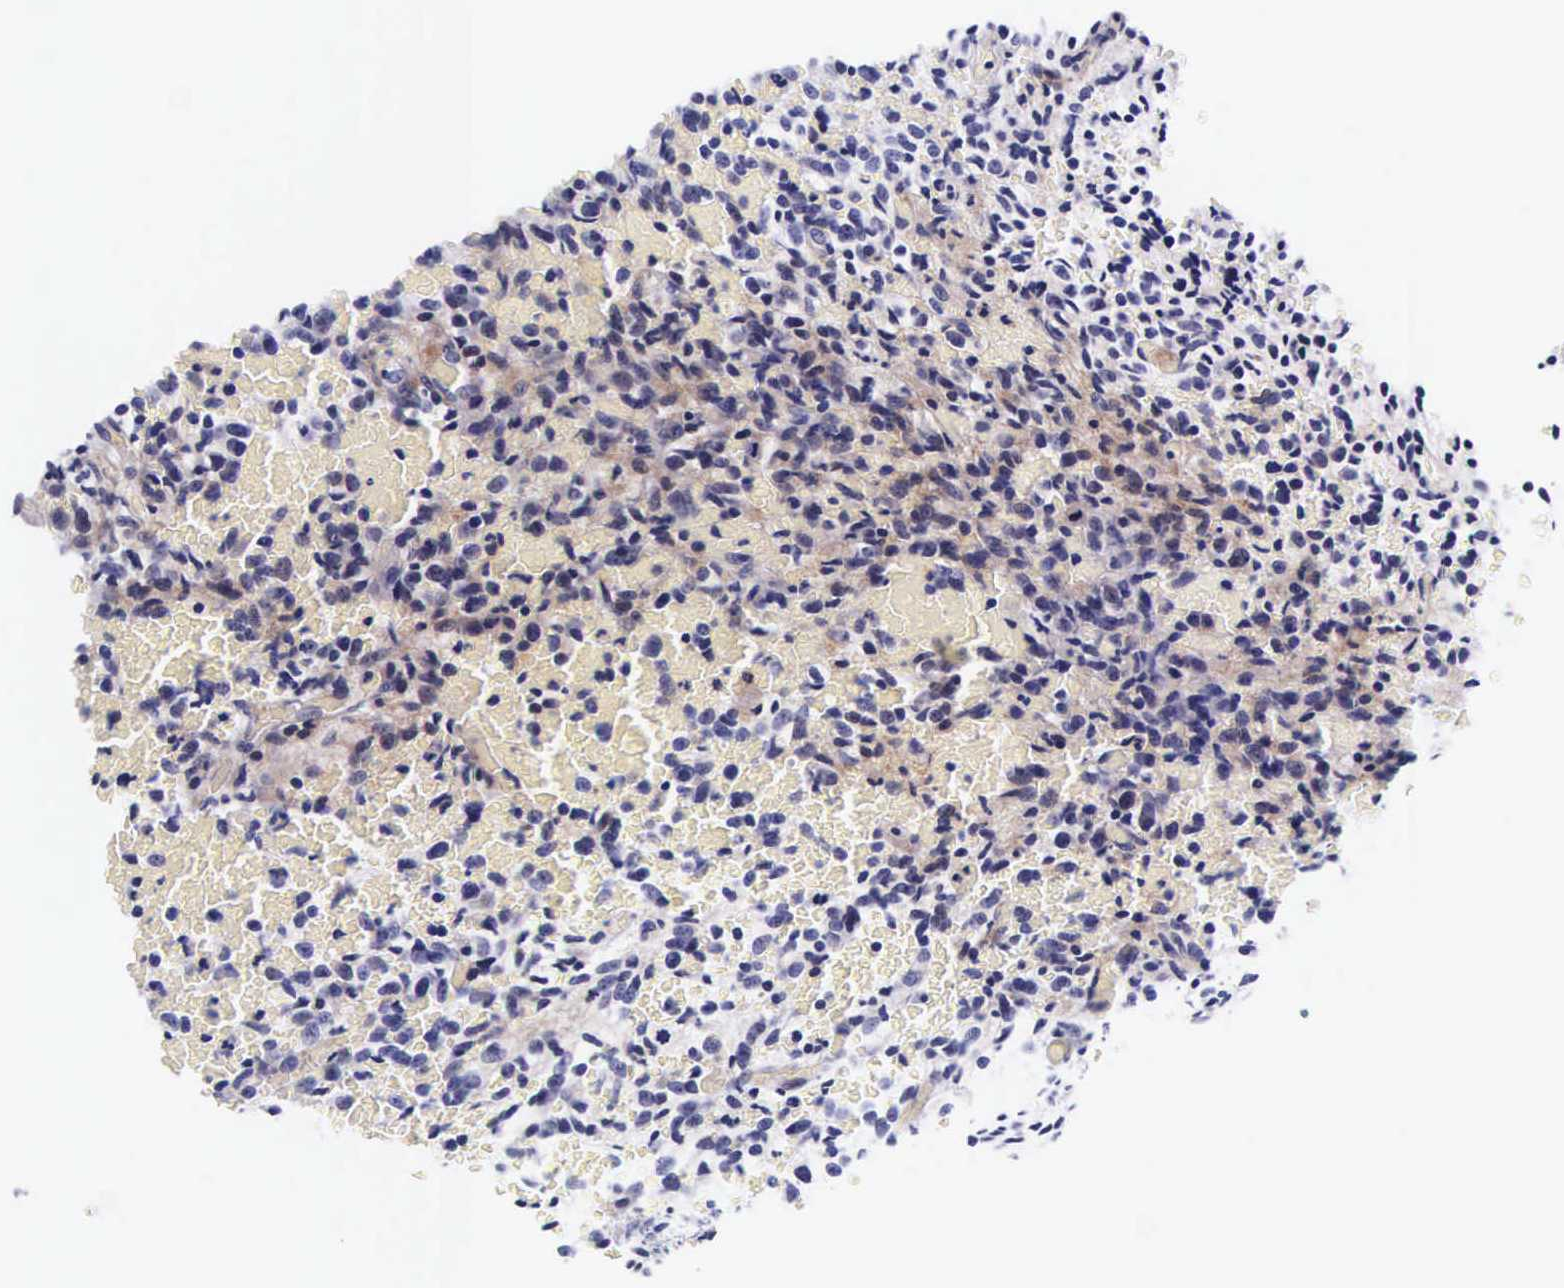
{"staining": {"intensity": "negative", "quantity": "none", "location": "none"}, "tissue": "glioma", "cell_type": "Tumor cells", "image_type": "cancer", "snomed": [{"axis": "morphology", "description": "Glioma, malignant, High grade"}, {"axis": "topography", "description": "Brain"}], "caption": "Tumor cells are negative for brown protein staining in glioma.", "gene": "UPRT", "patient": {"sex": "male", "age": 56}}